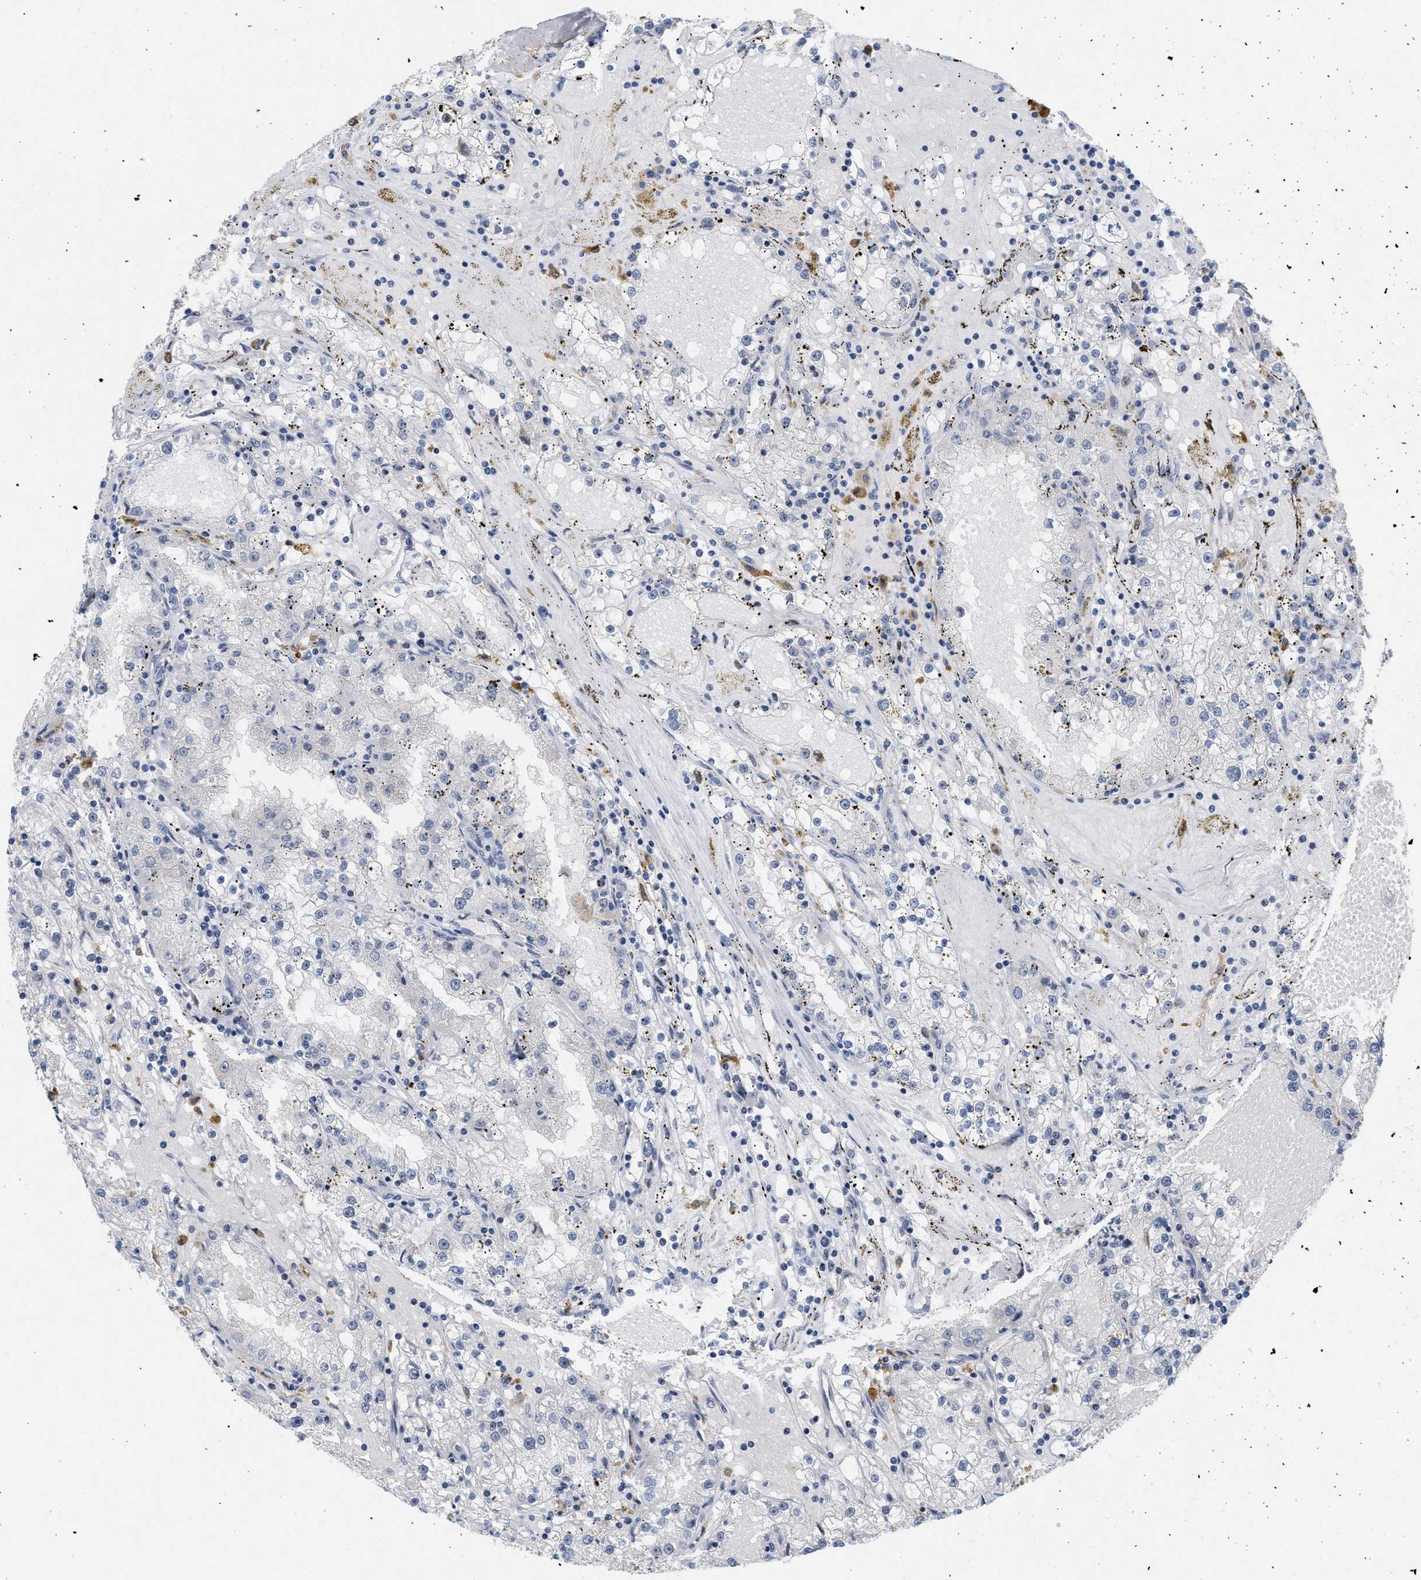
{"staining": {"intensity": "negative", "quantity": "none", "location": "none"}, "tissue": "renal cancer", "cell_type": "Tumor cells", "image_type": "cancer", "snomed": [{"axis": "morphology", "description": "Adenocarcinoma, NOS"}, {"axis": "topography", "description": "Kidney"}], "caption": "The immunohistochemistry (IHC) photomicrograph has no significant staining in tumor cells of renal adenocarcinoma tissue. (Brightfield microscopy of DAB immunohistochemistry at high magnification).", "gene": "MED1", "patient": {"sex": "male", "age": 56}}